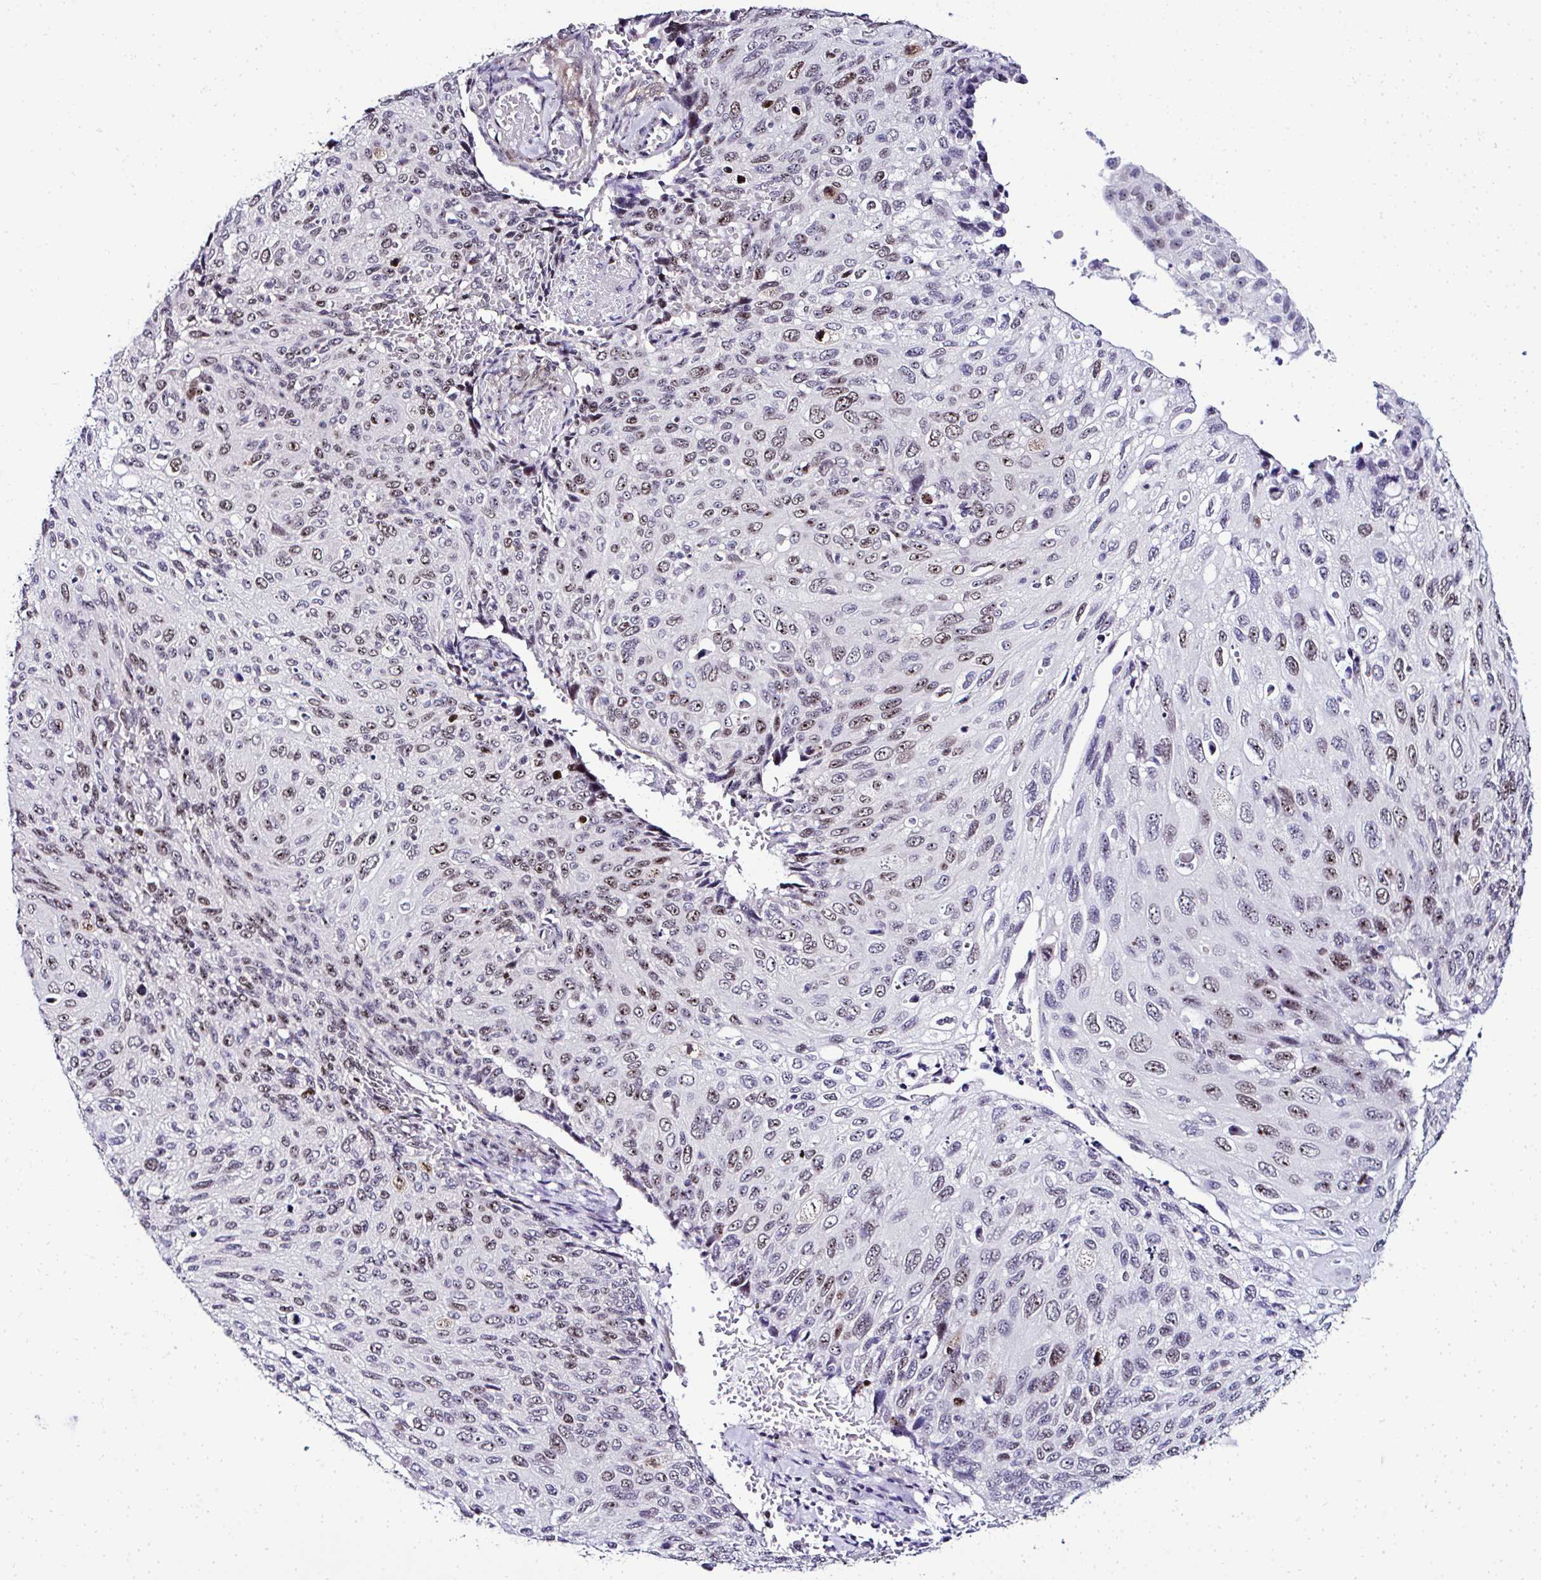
{"staining": {"intensity": "moderate", "quantity": "25%-75%", "location": "nuclear"}, "tissue": "cervical cancer", "cell_type": "Tumor cells", "image_type": "cancer", "snomed": [{"axis": "morphology", "description": "Squamous cell carcinoma, NOS"}, {"axis": "topography", "description": "Cervix"}], "caption": "Protein expression analysis of cervical cancer demonstrates moderate nuclear expression in about 25%-75% of tumor cells.", "gene": "CEP72", "patient": {"sex": "female", "age": 70}}